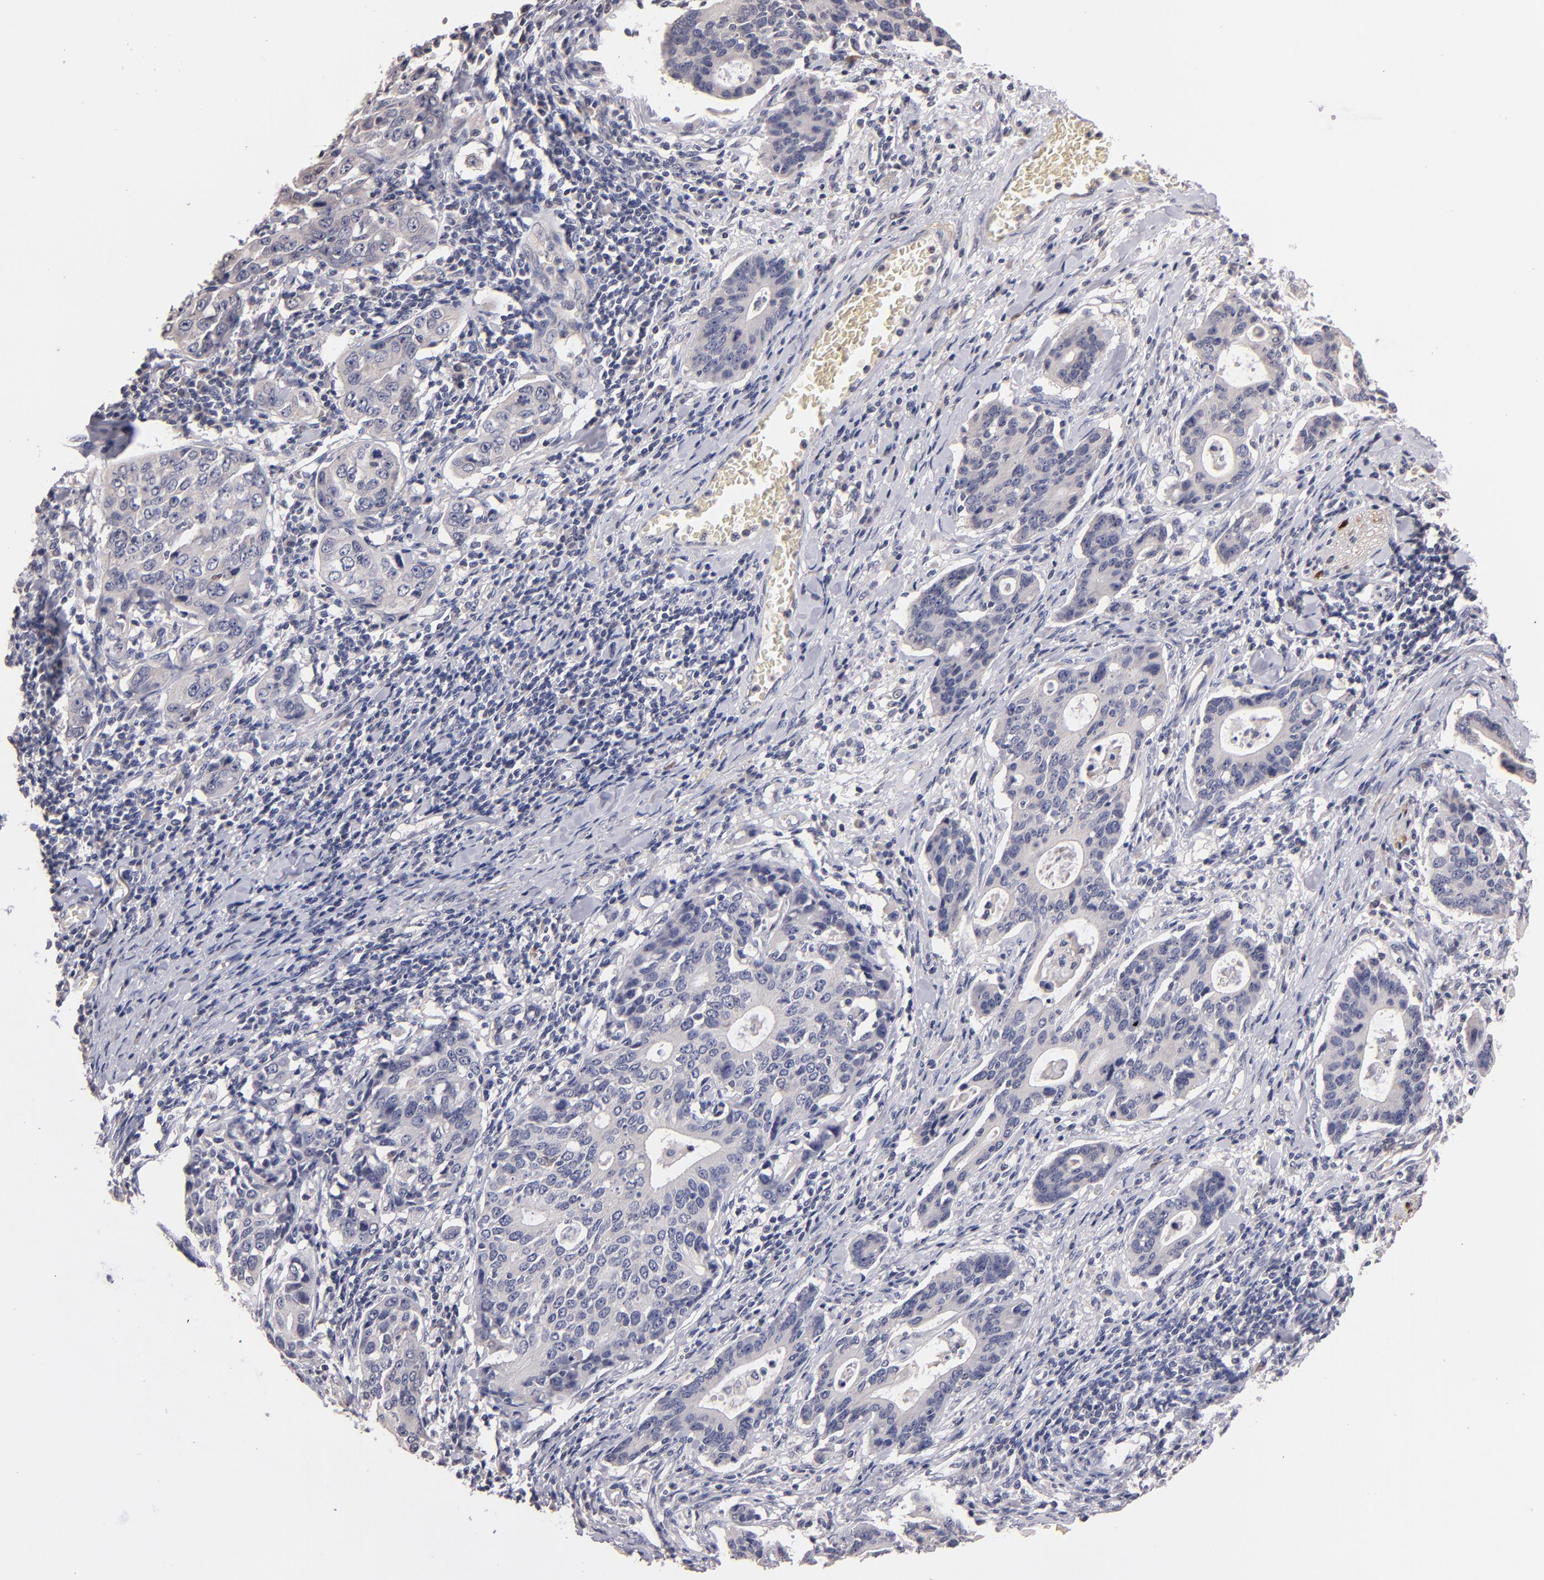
{"staining": {"intensity": "negative", "quantity": "none", "location": "none"}, "tissue": "stomach cancer", "cell_type": "Tumor cells", "image_type": "cancer", "snomed": [{"axis": "morphology", "description": "Adenocarcinoma, NOS"}, {"axis": "topography", "description": "Esophagus"}, {"axis": "topography", "description": "Stomach"}], "caption": "This is a image of immunohistochemistry (IHC) staining of stomach cancer (adenocarcinoma), which shows no staining in tumor cells. (Stains: DAB (3,3'-diaminobenzidine) IHC with hematoxylin counter stain, Microscopy: brightfield microscopy at high magnification).", "gene": "S100A1", "patient": {"sex": "male", "age": 74}}